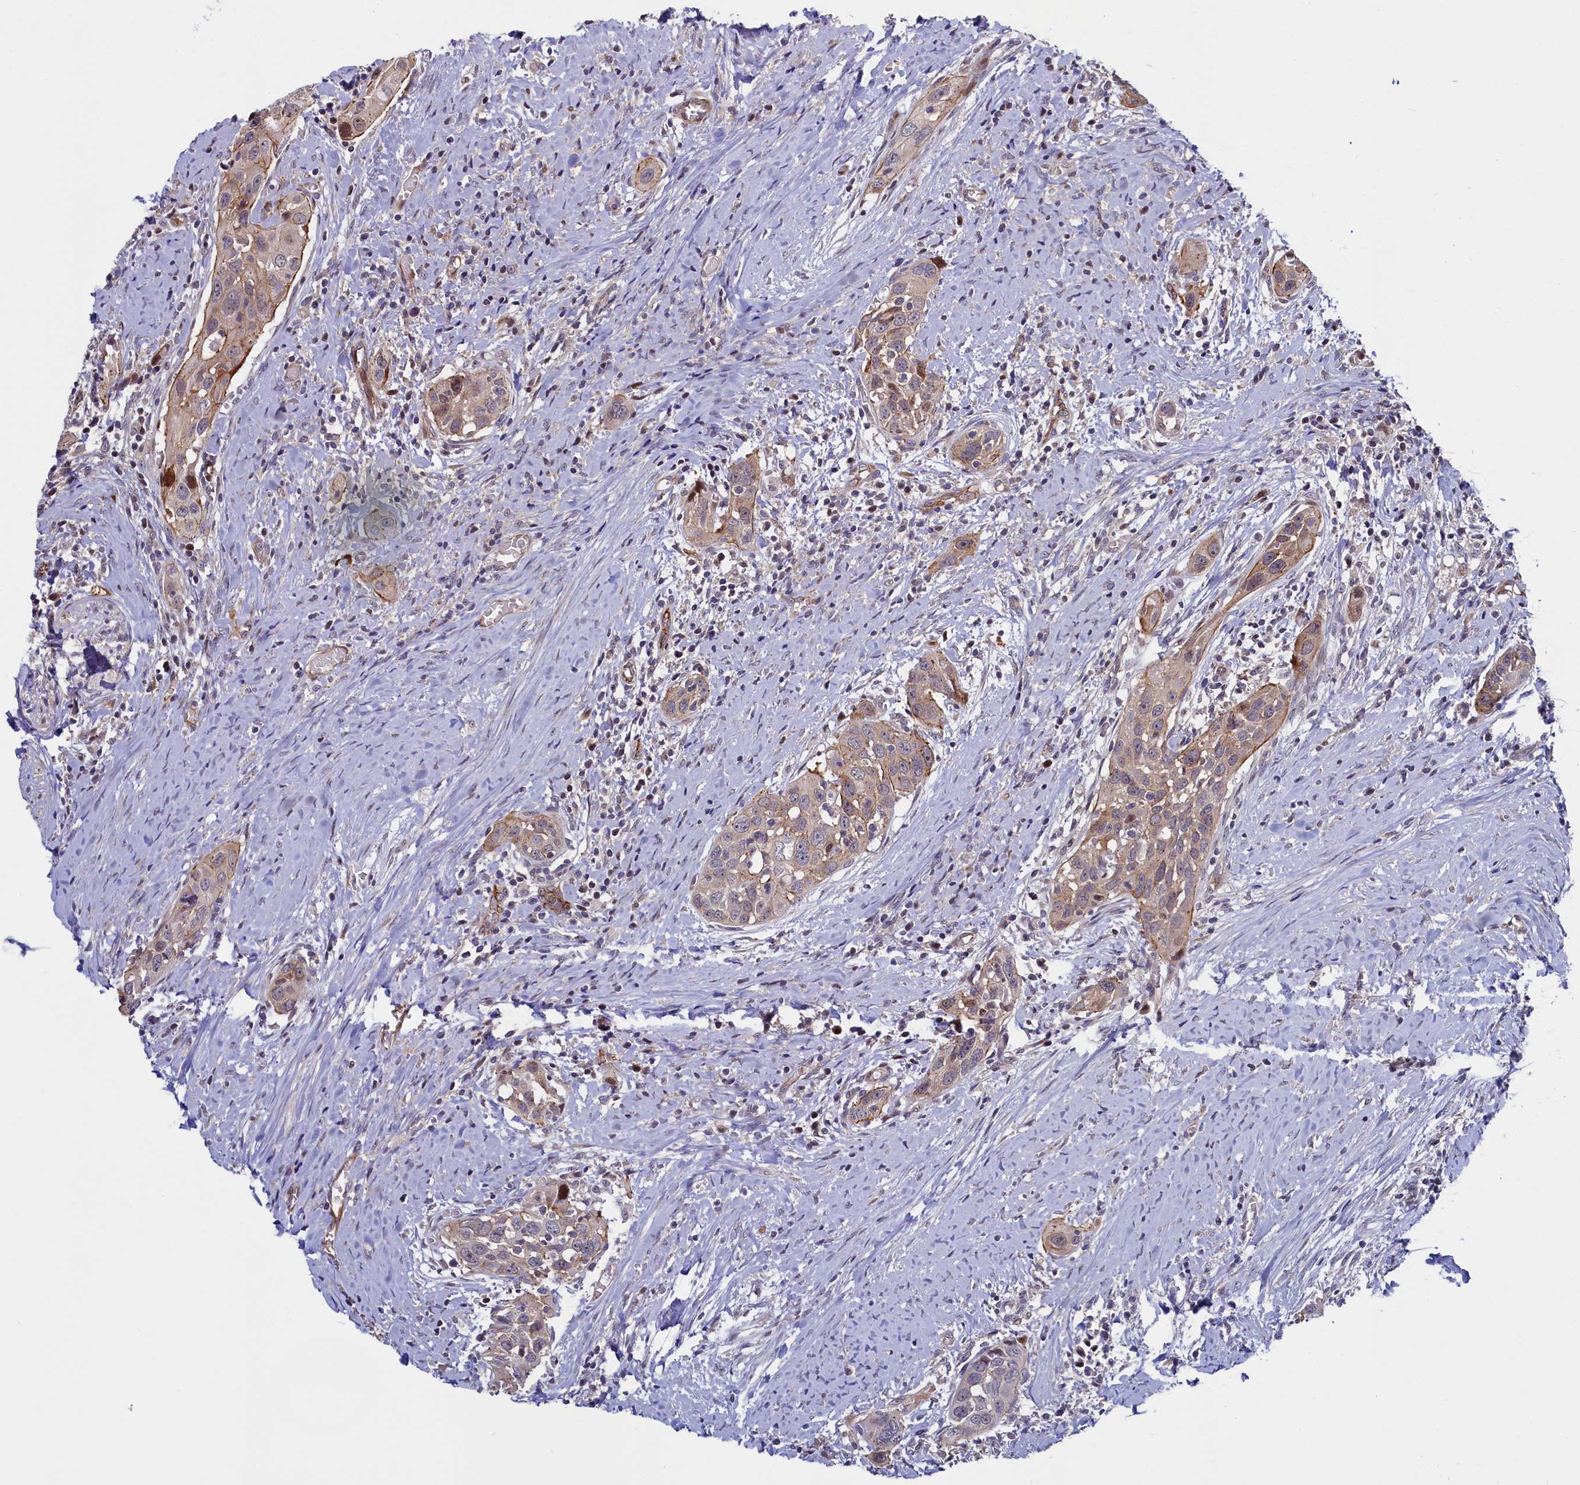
{"staining": {"intensity": "moderate", "quantity": "<25%", "location": "cytoplasmic/membranous,nuclear"}, "tissue": "head and neck cancer", "cell_type": "Tumor cells", "image_type": "cancer", "snomed": [{"axis": "morphology", "description": "Squamous cell carcinoma, NOS"}, {"axis": "topography", "description": "Oral tissue"}, {"axis": "topography", "description": "Head-Neck"}], "caption": "High-power microscopy captured an IHC image of head and neck cancer (squamous cell carcinoma), revealing moderate cytoplasmic/membranous and nuclear positivity in approximately <25% of tumor cells. (DAB (3,3'-diaminobenzidine) IHC with brightfield microscopy, high magnification).", "gene": "PIK3C3", "patient": {"sex": "female", "age": 50}}